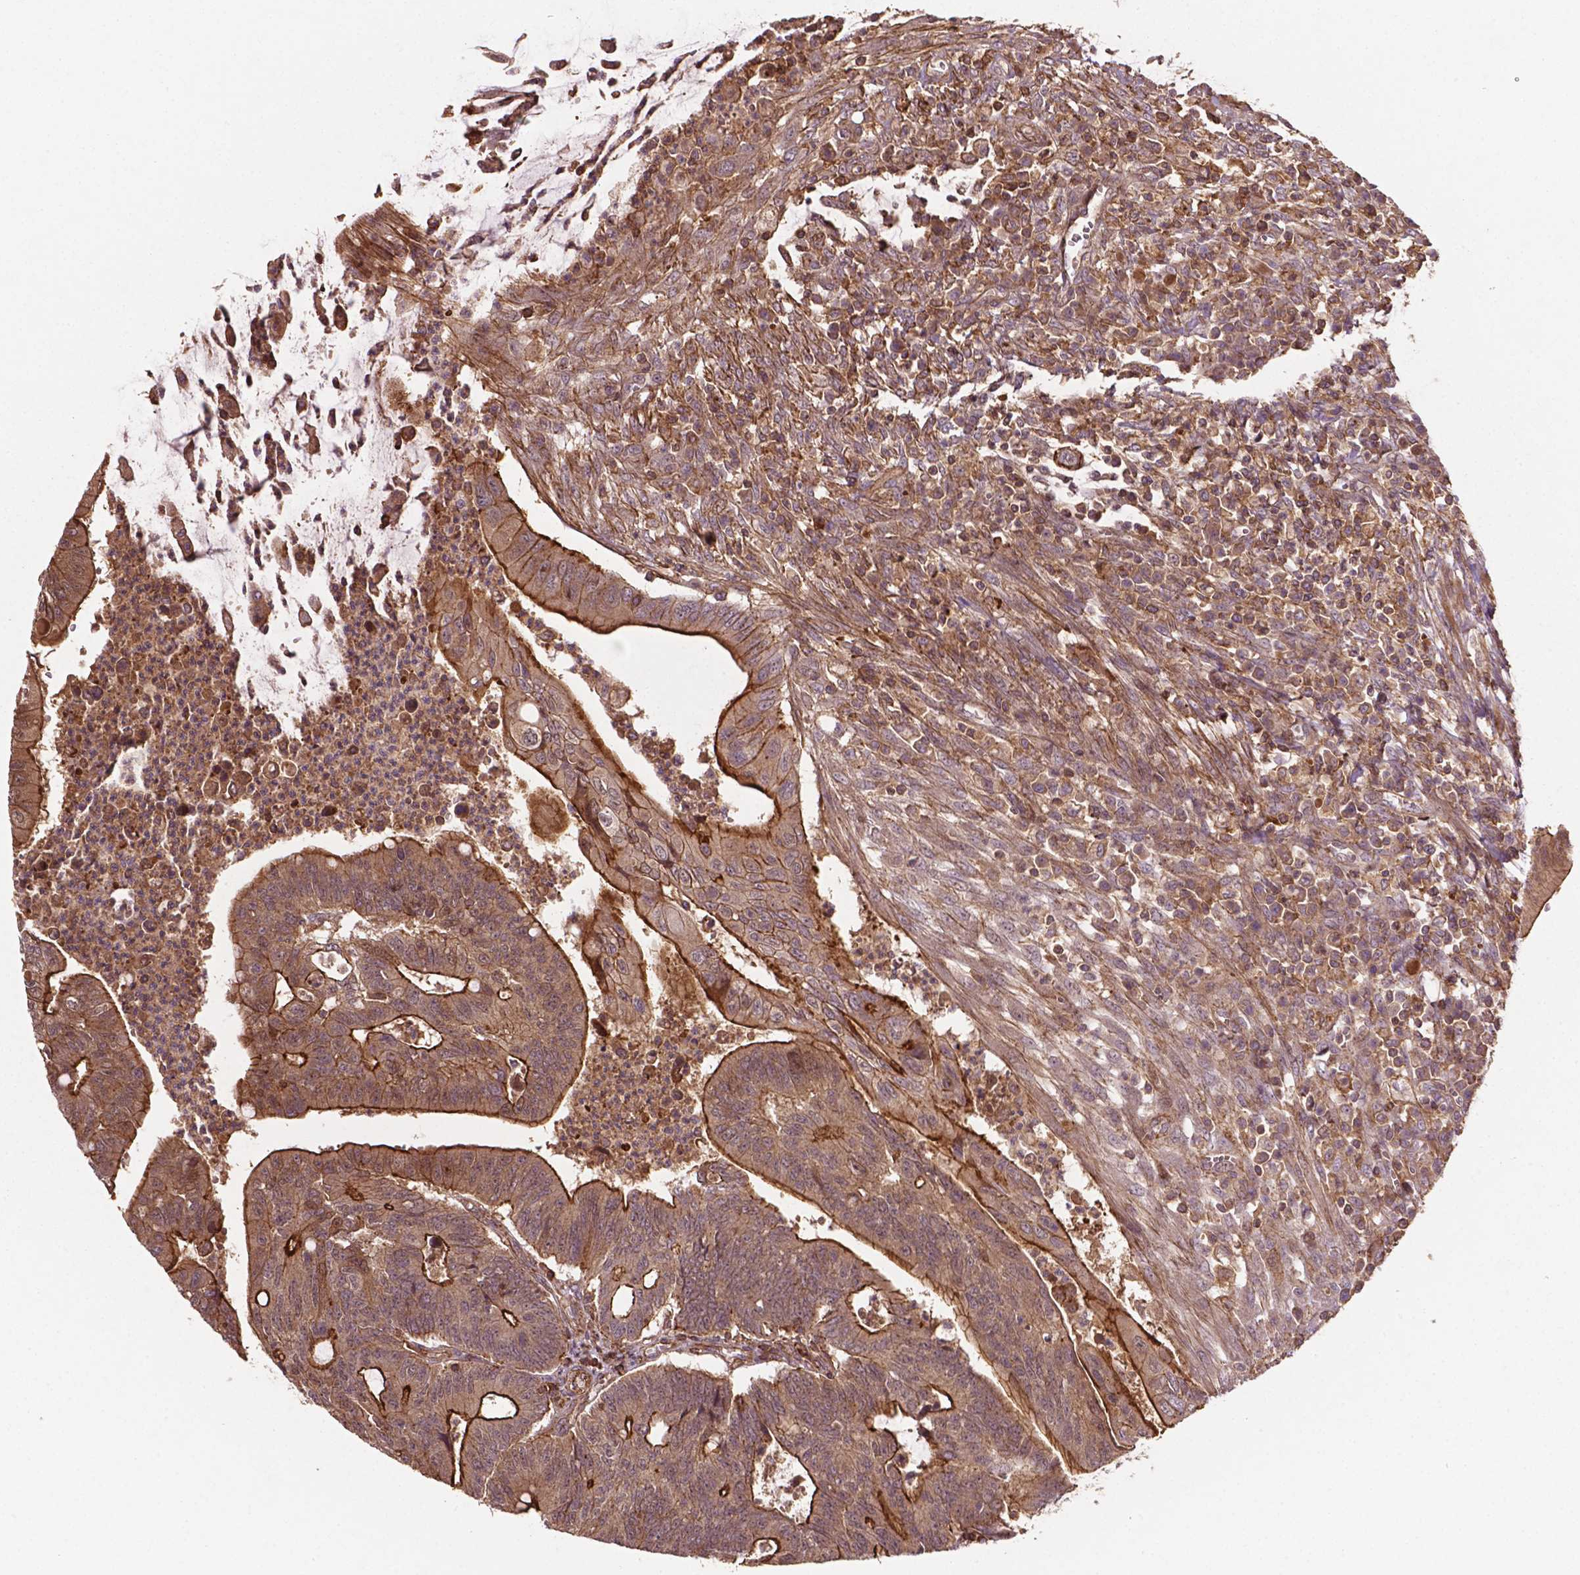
{"staining": {"intensity": "moderate", "quantity": ">75%", "location": "cytoplasmic/membranous"}, "tissue": "colorectal cancer", "cell_type": "Tumor cells", "image_type": "cancer", "snomed": [{"axis": "morphology", "description": "Adenocarcinoma, NOS"}, {"axis": "topography", "description": "Colon"}], "caption": "This photomicrograph demonstrates immunohistochemistry staining of adenocarcinoma (colorectal), with medium moderate cytoplasmic/membranous positivity in approximately >75% of tumor cells.", "gene": "ZMYND19", "patient": {"sex": "male", "age": 65}}